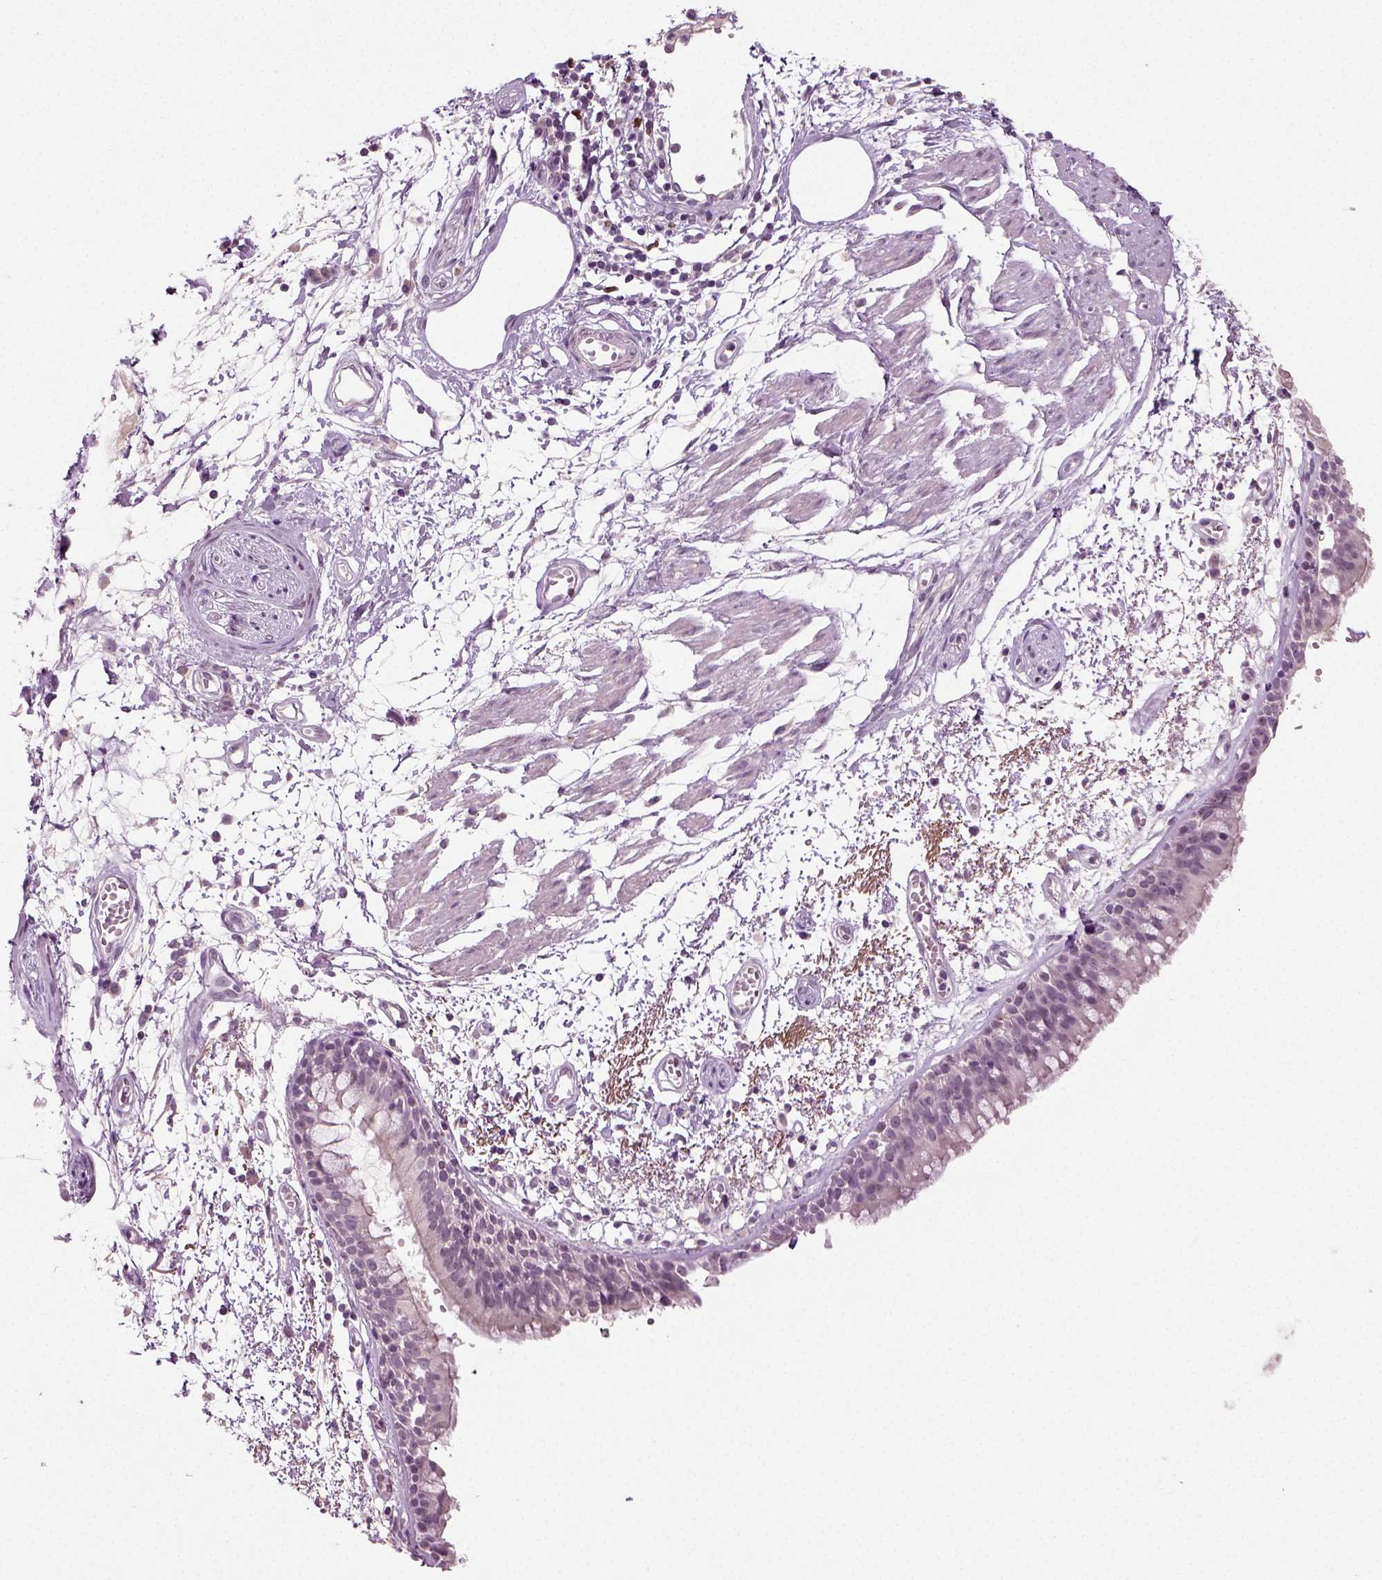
{"staining": {"intensity": "negative", "quantity": "none", "location": "none"}, "tissue": "bronchus", "cell_type": "Respiratory epithelial cells", "image_type": "normal", "snomed": [{"axis": "morphology", "description": "Normal tissue, NOS"}, {"axis": "morphology", "description": "Squamous cell carcinoma, NOS"}, {"axis": "topography", "description": "Cartilage tissue"}, {"axis": "topography", "description": "Bronchus"}, {"axis": "topography", "description": "Lung"}], "caption": "The immunohistochemistry (IHC) image has no significant positivity in respiratory epithelial cells of bronchus. (IHC, brightfield microscopy, high magnification).", "gene": "SYNGAP1", "patient": {"sex": "male", "age": 66}}